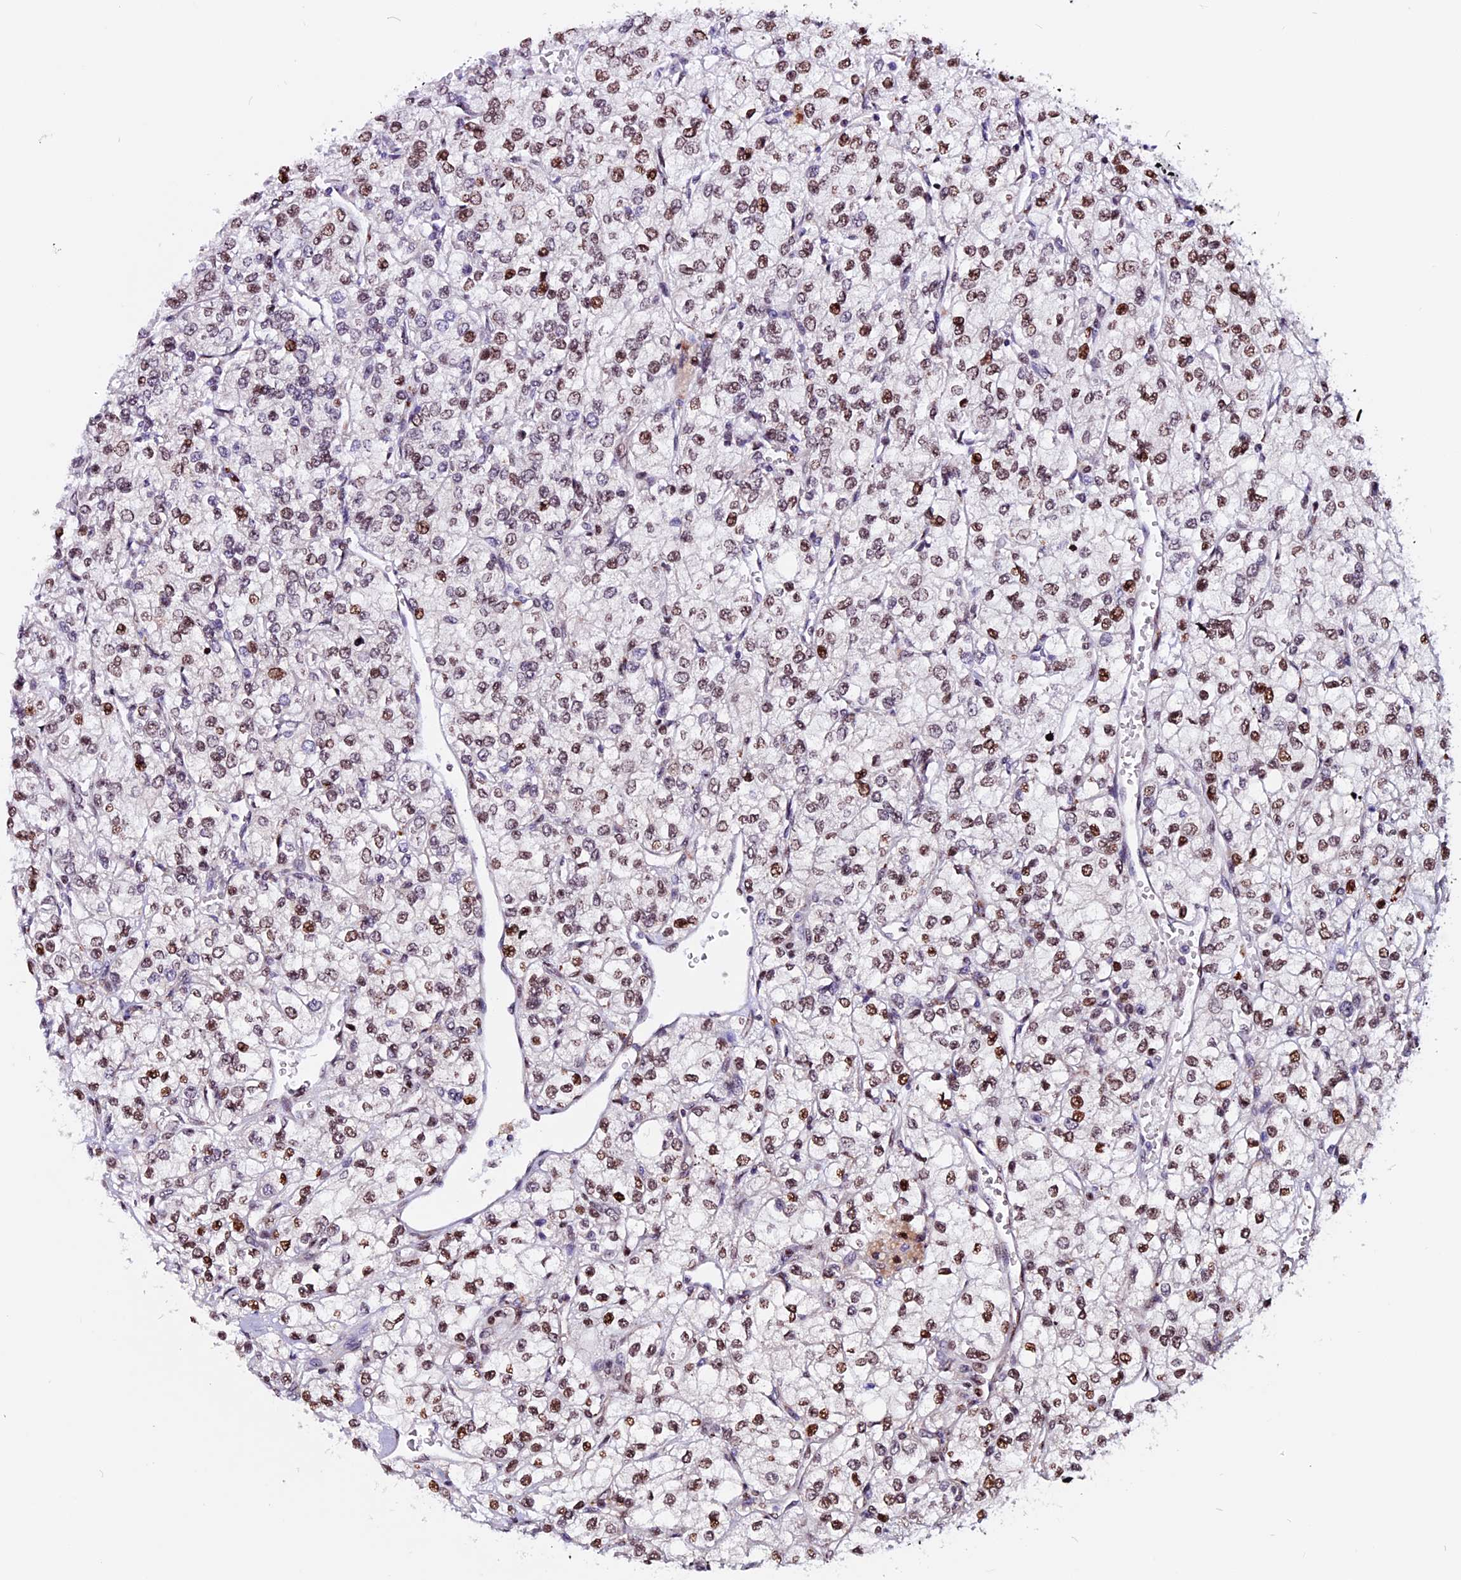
{"staining": {"intensity": "moderate", "quantity": "25%-75%", "location": "nuclear"}, "tissue": "renal cancer", "cell_type": "Tumor cells", "image_type": "cancer", "snomed": [{"axis": "morphology", "description": "Adenocarcinoma, NOS"}, {"axis": "topography", "description": "Kidney"}], "caption": "Moderate nuclear staining for a protein is seen in approximately 25%-75% of tumor cells of renal cancer using IHC.", "gene": "RINL", "patient": {"sex": "male", "age": 80}}